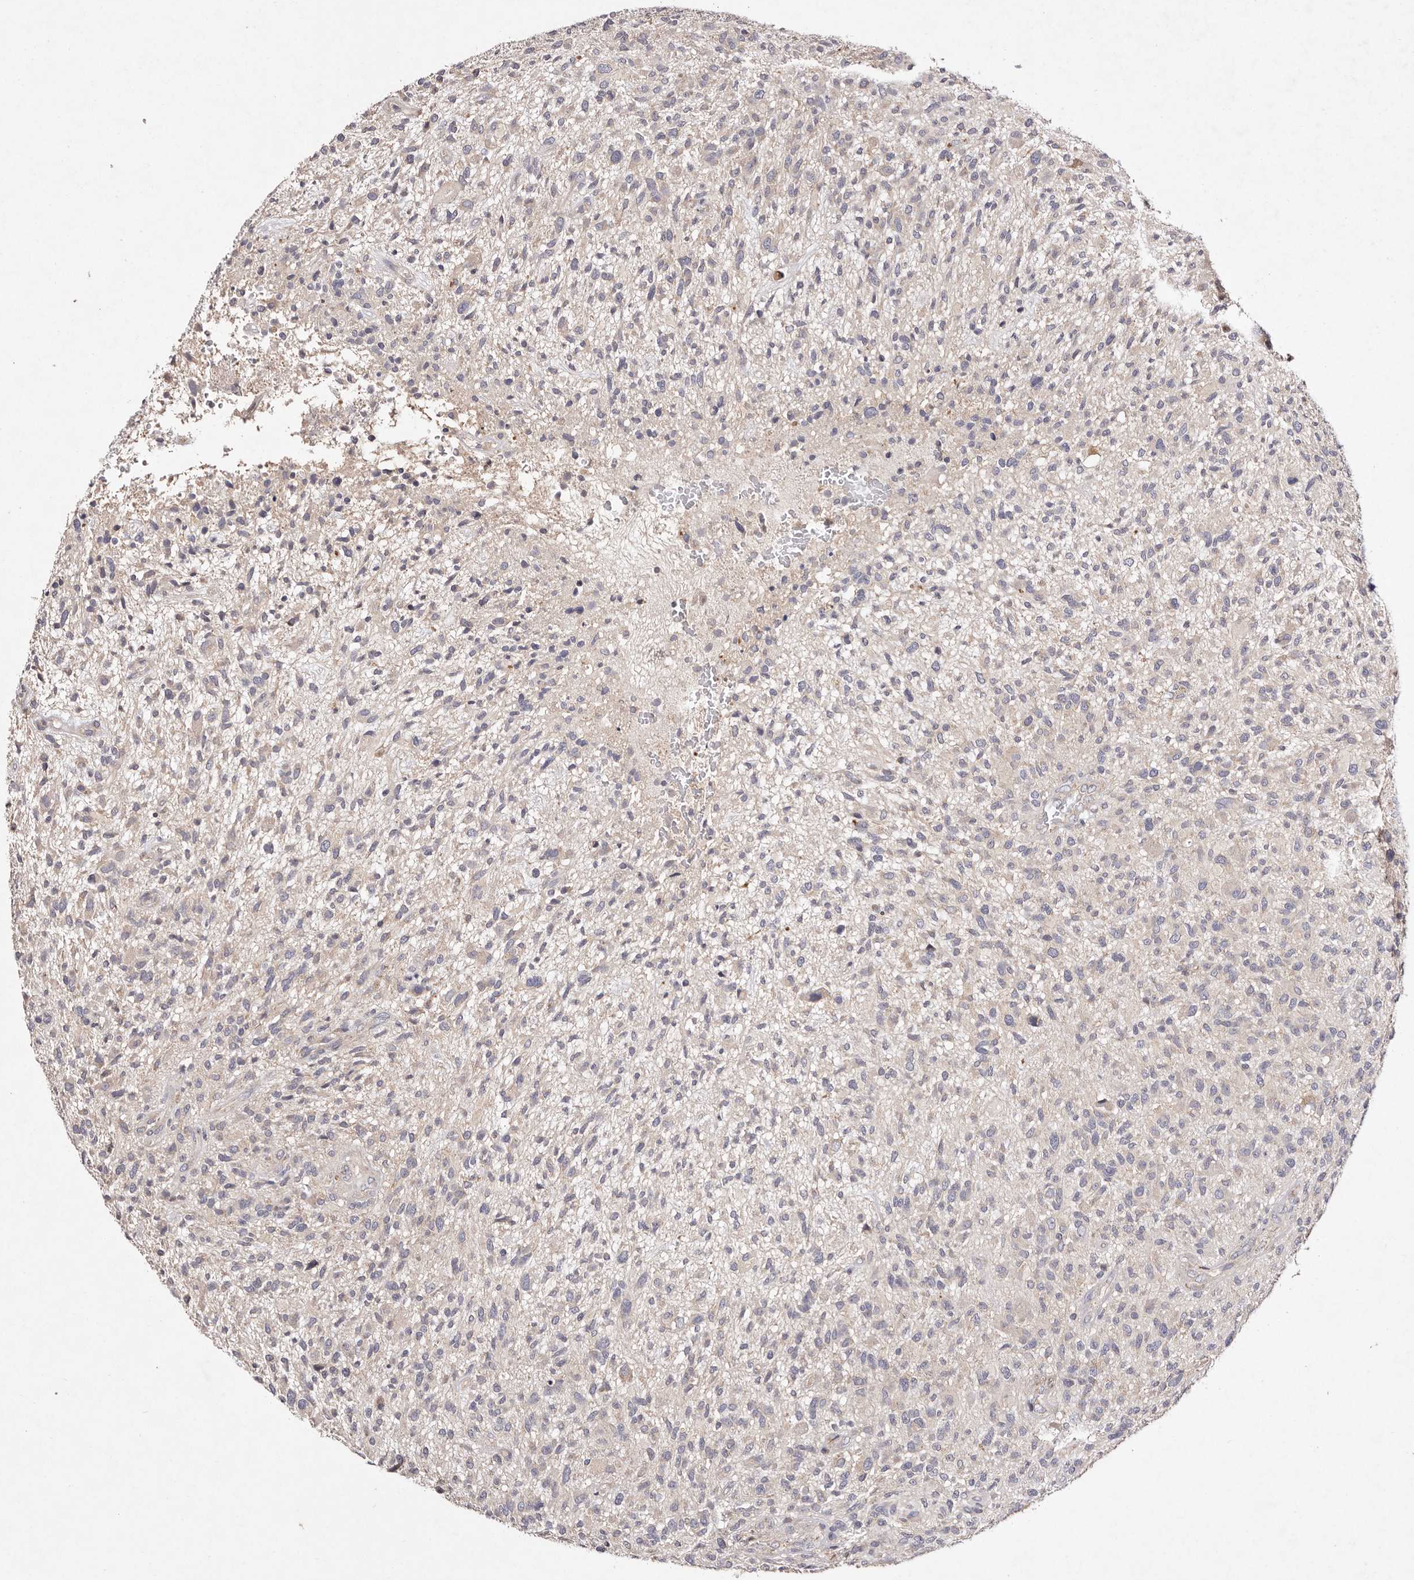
{"staining": {"intensity": "weak", "quantity": "<25%", "location": "cytoplasmic/membranous"}, "tissue": "glioma", "cell_type": "Tumor cells", "image_type": "cancer", "snomed": [{"axis": "morphology", "description": "Glioma, malignant, High grade"}, {"axis": "topography", "description": "Brain"}], "caption": "High power microscopy photomicrograph of an immunohistochemistry (IHC) image of malignant glioma (high-grade), revealing no significant staining in tumor cells.", "gene": "TSC2", "patient": {"sex": "male", "age": 47}}